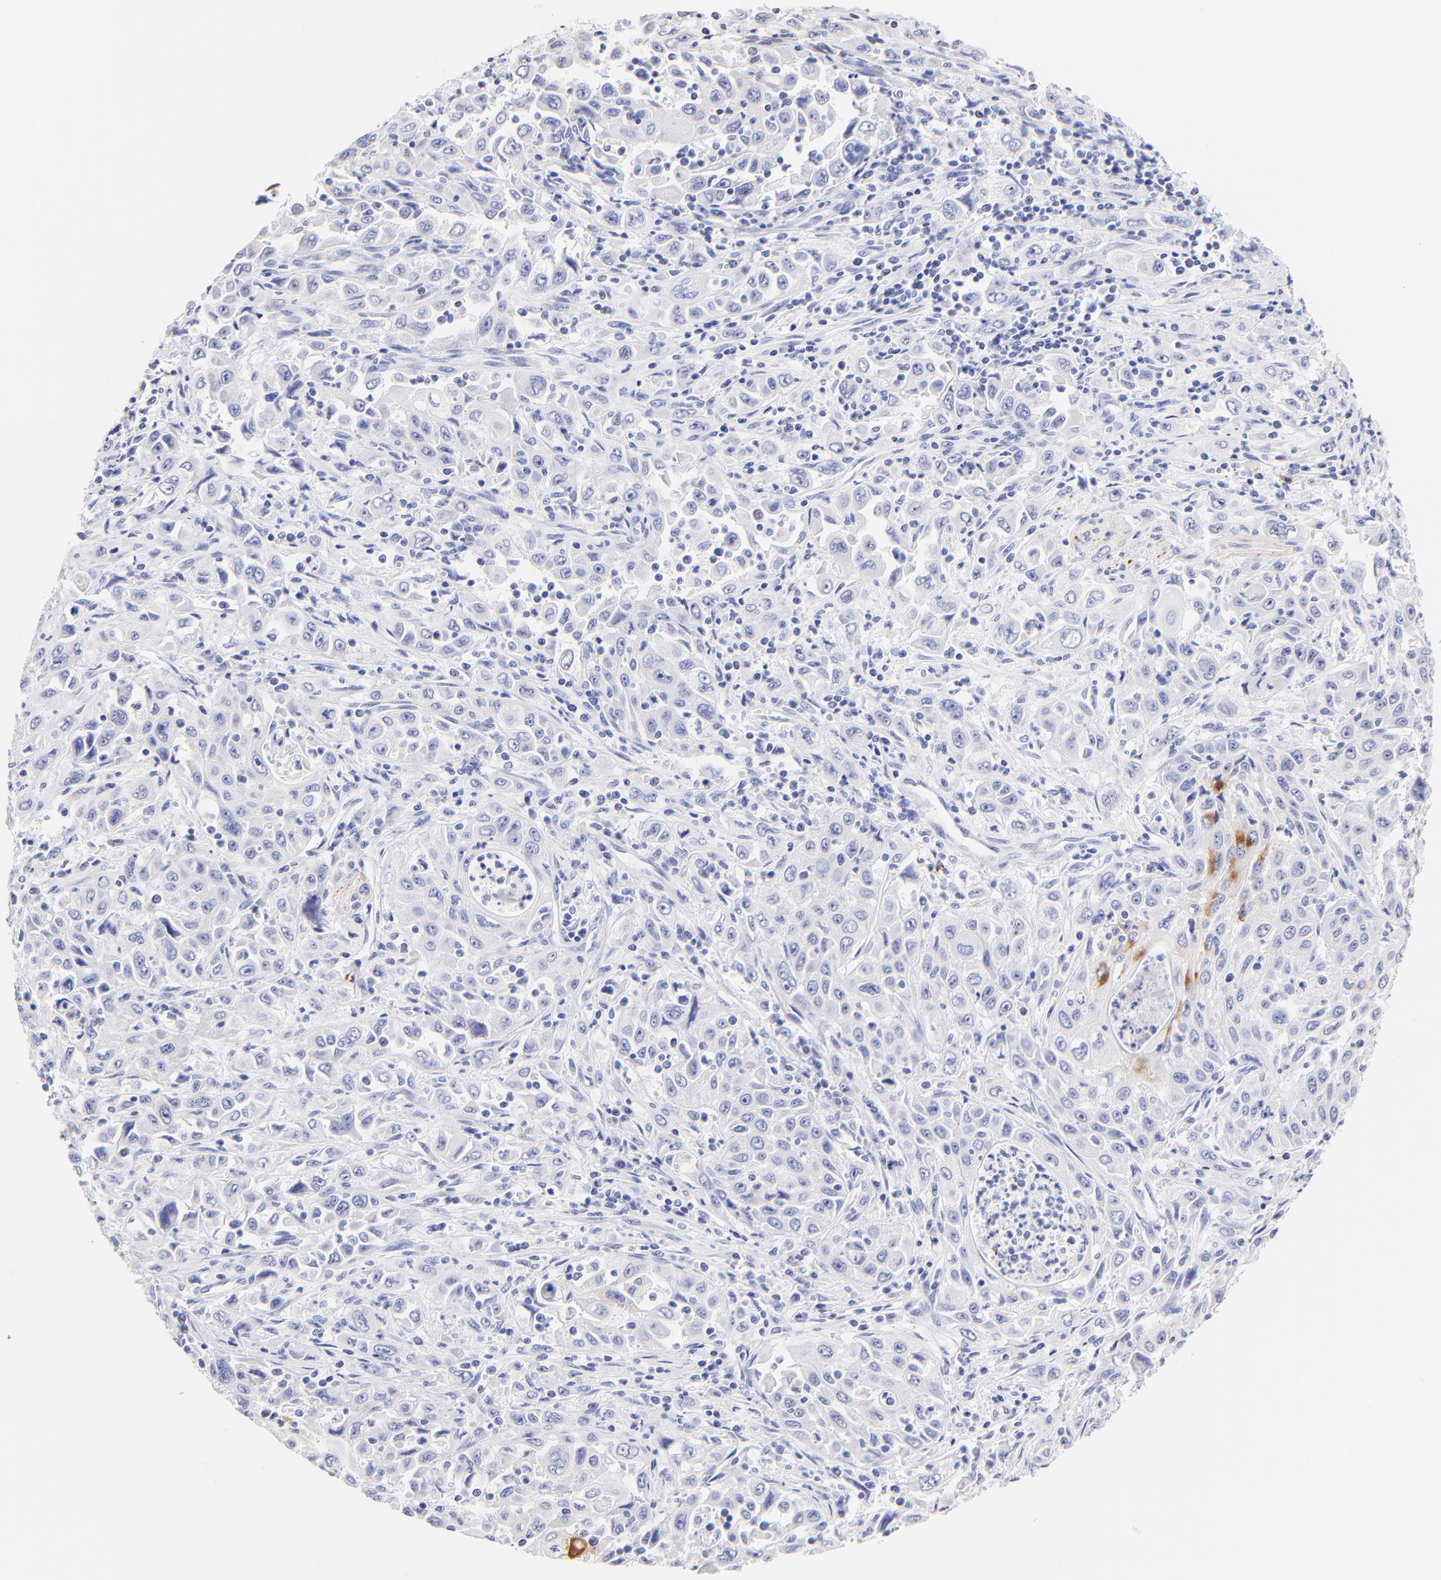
{"staining": {"intensity": "moderate", "quantity": "<25%", "location": "cytoplasmic/membranous"}, "tissue": "pancreatic cancer", "cell_type": "Tumor cells", "image_type": "cancer", "snomed": [{"axis": "morphology", "description": "Adenocarcinoma, NOS"}, {"axis": "topography", "description": "Pancreas"}], "caption": "The micrograph shows immunohistochemical staining of pancreatic cancer. There is moderate cytoplasmic/membranous staining is seen in about <25% of tumor cells.", "gene": "RAB3A", "patient": {"sex": "male", "age": 70}}